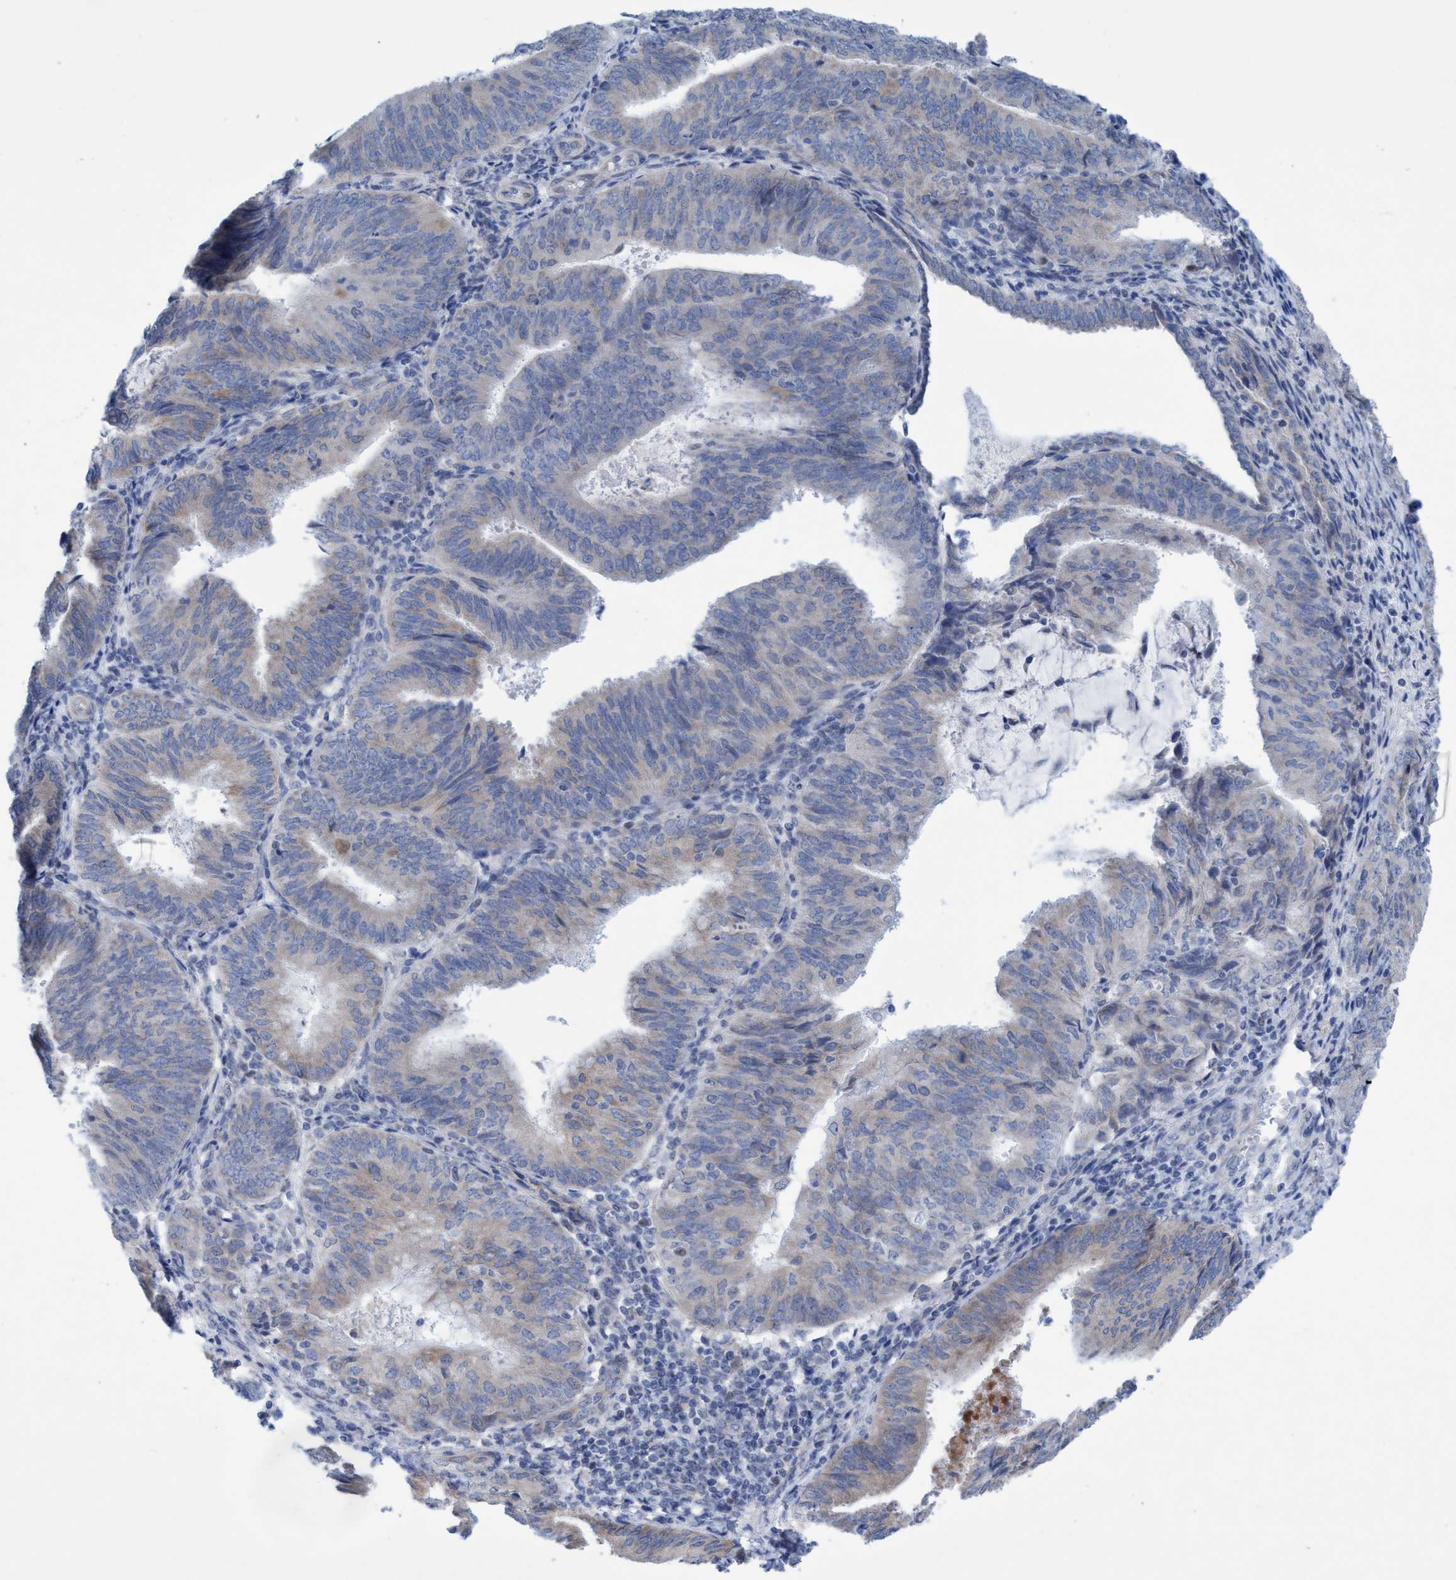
{"staining": {"intensity": "negative", "quantity": "none", "location": "none"}, "tissue": "endometrial cancer", "cell_type": "Tumor cells", "image_type": "cancer", "snomed": [{"axis": "morphology", "description": "Adenocarcinoma, NOS"}, {"axis": "topography", "description": "Endometrium"}], "caption": "Immunohistochemistry of adenocarcinoma (endometrial) demonstrates no expression in tumor cells. The staining is performed using DAB (3,3'-diaminobenzidine) brown chromogen with nuclei counter-stained in using hematoxylin.", "gene": "RSAD1", "patient": {"sex": "female", "age": 81}}